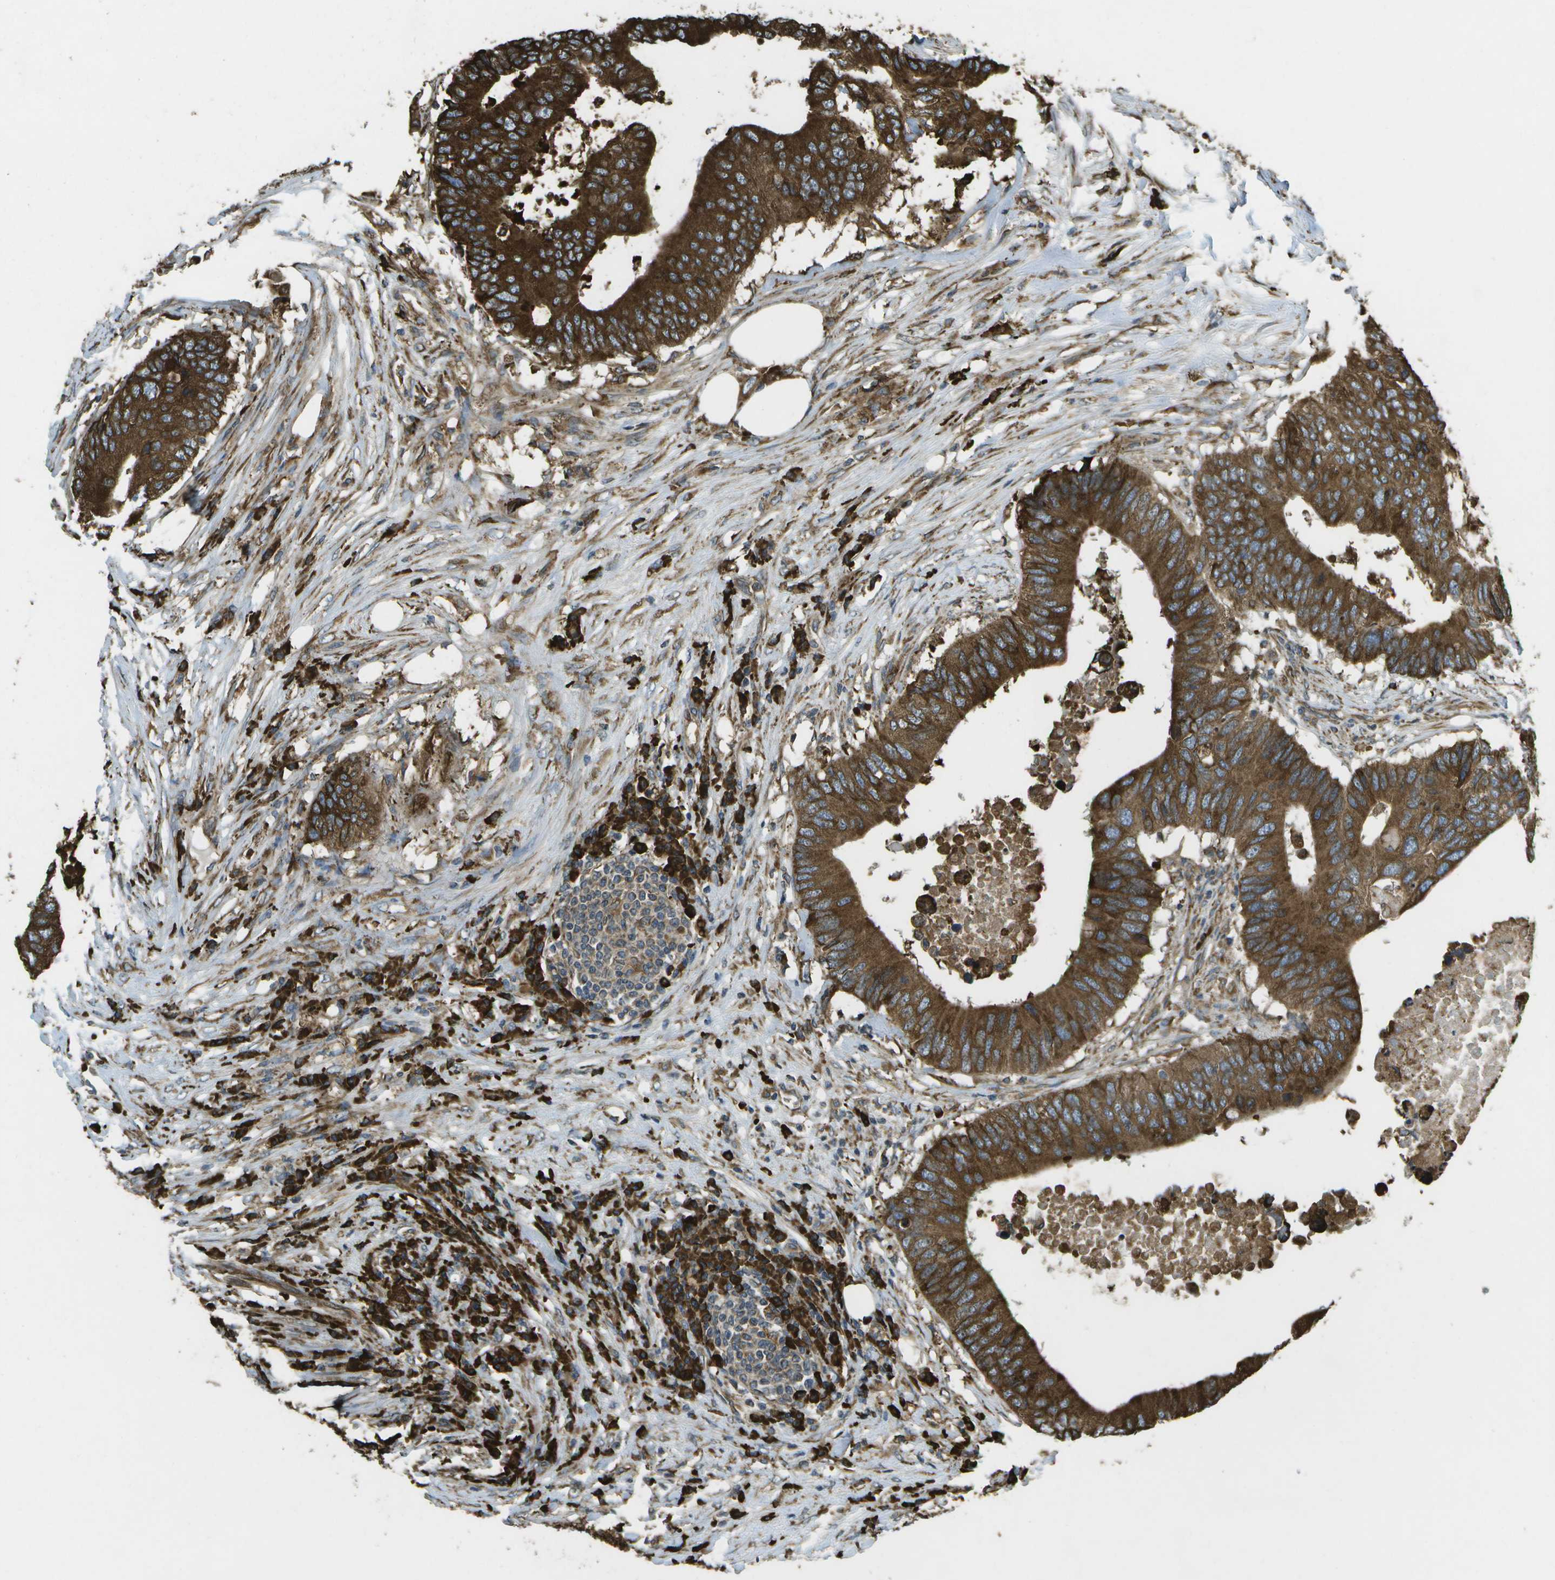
{"staining": {"intensity": "strong", "quantity": ">75%", "location": "cytoplasmic/membranous"}, "tissue": "colorectal cancer", "cell_type": "Tumor cells", "image_type": "cancer", "snomed": [{"axis": "morphology", "description": "Adenocarcinoma, NOS"}, {"axis": "topography", "description": "Colon"}], "caption": "Human colorectal cancer stained for a protein (brown) exhibits strong cytoplasmic/membranous positive positivity in approximately >75% of tumor cells.", "gene": "PDIA4", "patient": {"sex": "male", "age": 71}}